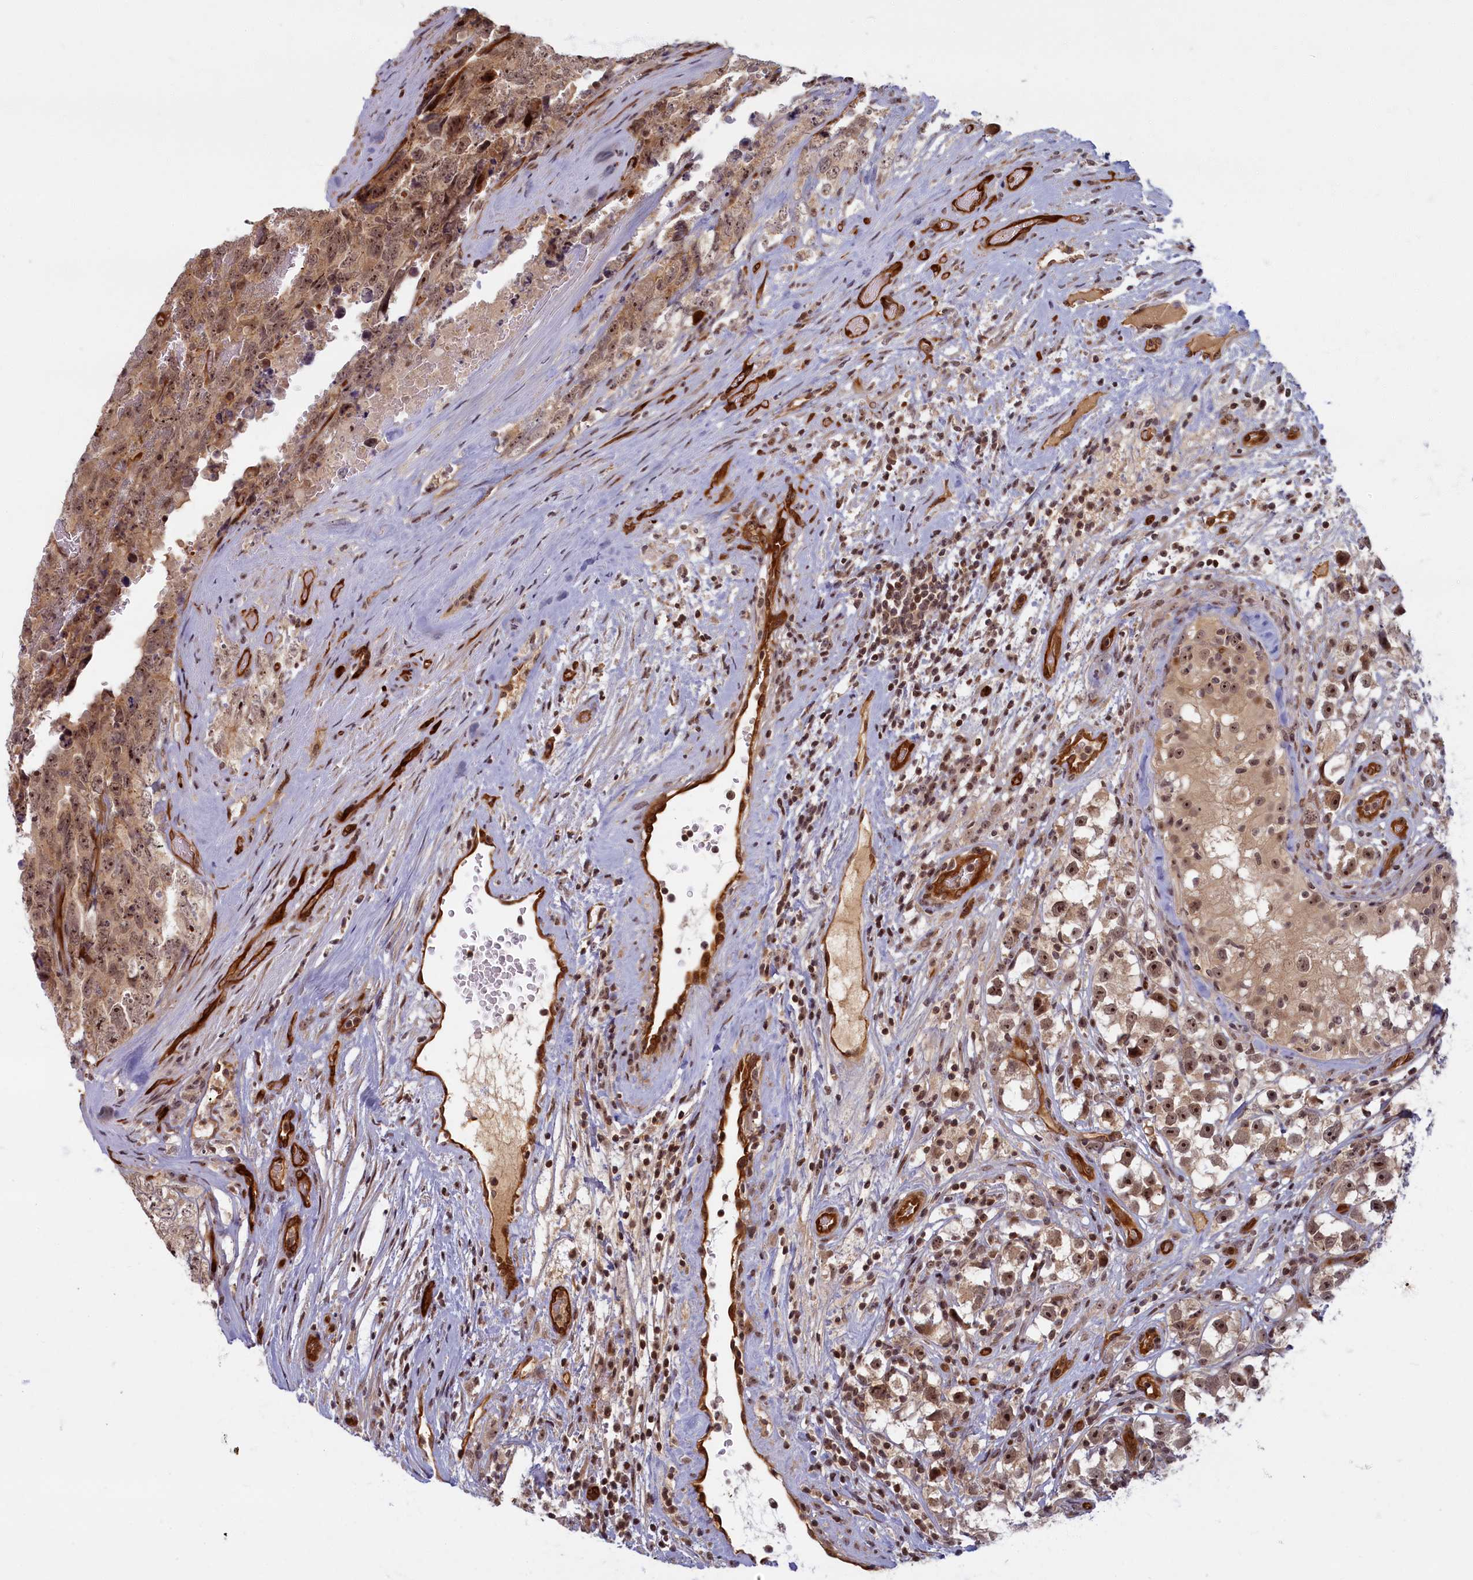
{"staining": {"intensity": "strong", "quantity": ">75%", "location": "cytoplasmic/membranous,nuclear"}, "tissue": "testis cancer", "cell_type": "Tumor cells", "image_type": "cancer", "snomed": [{"axis": "morphology", "description": "Carcinoma, Embryonal, NOS"}, {"axis": "topography", "description": "Testis"}], "caption": "Strong cytoplasmic/membranous and nuclear expression for a protein is seen in approximately >75% of tumor cells of testis cancer using IHC.", "gene": "SNRK", "patient": {"sex": "male", "age": 45}}